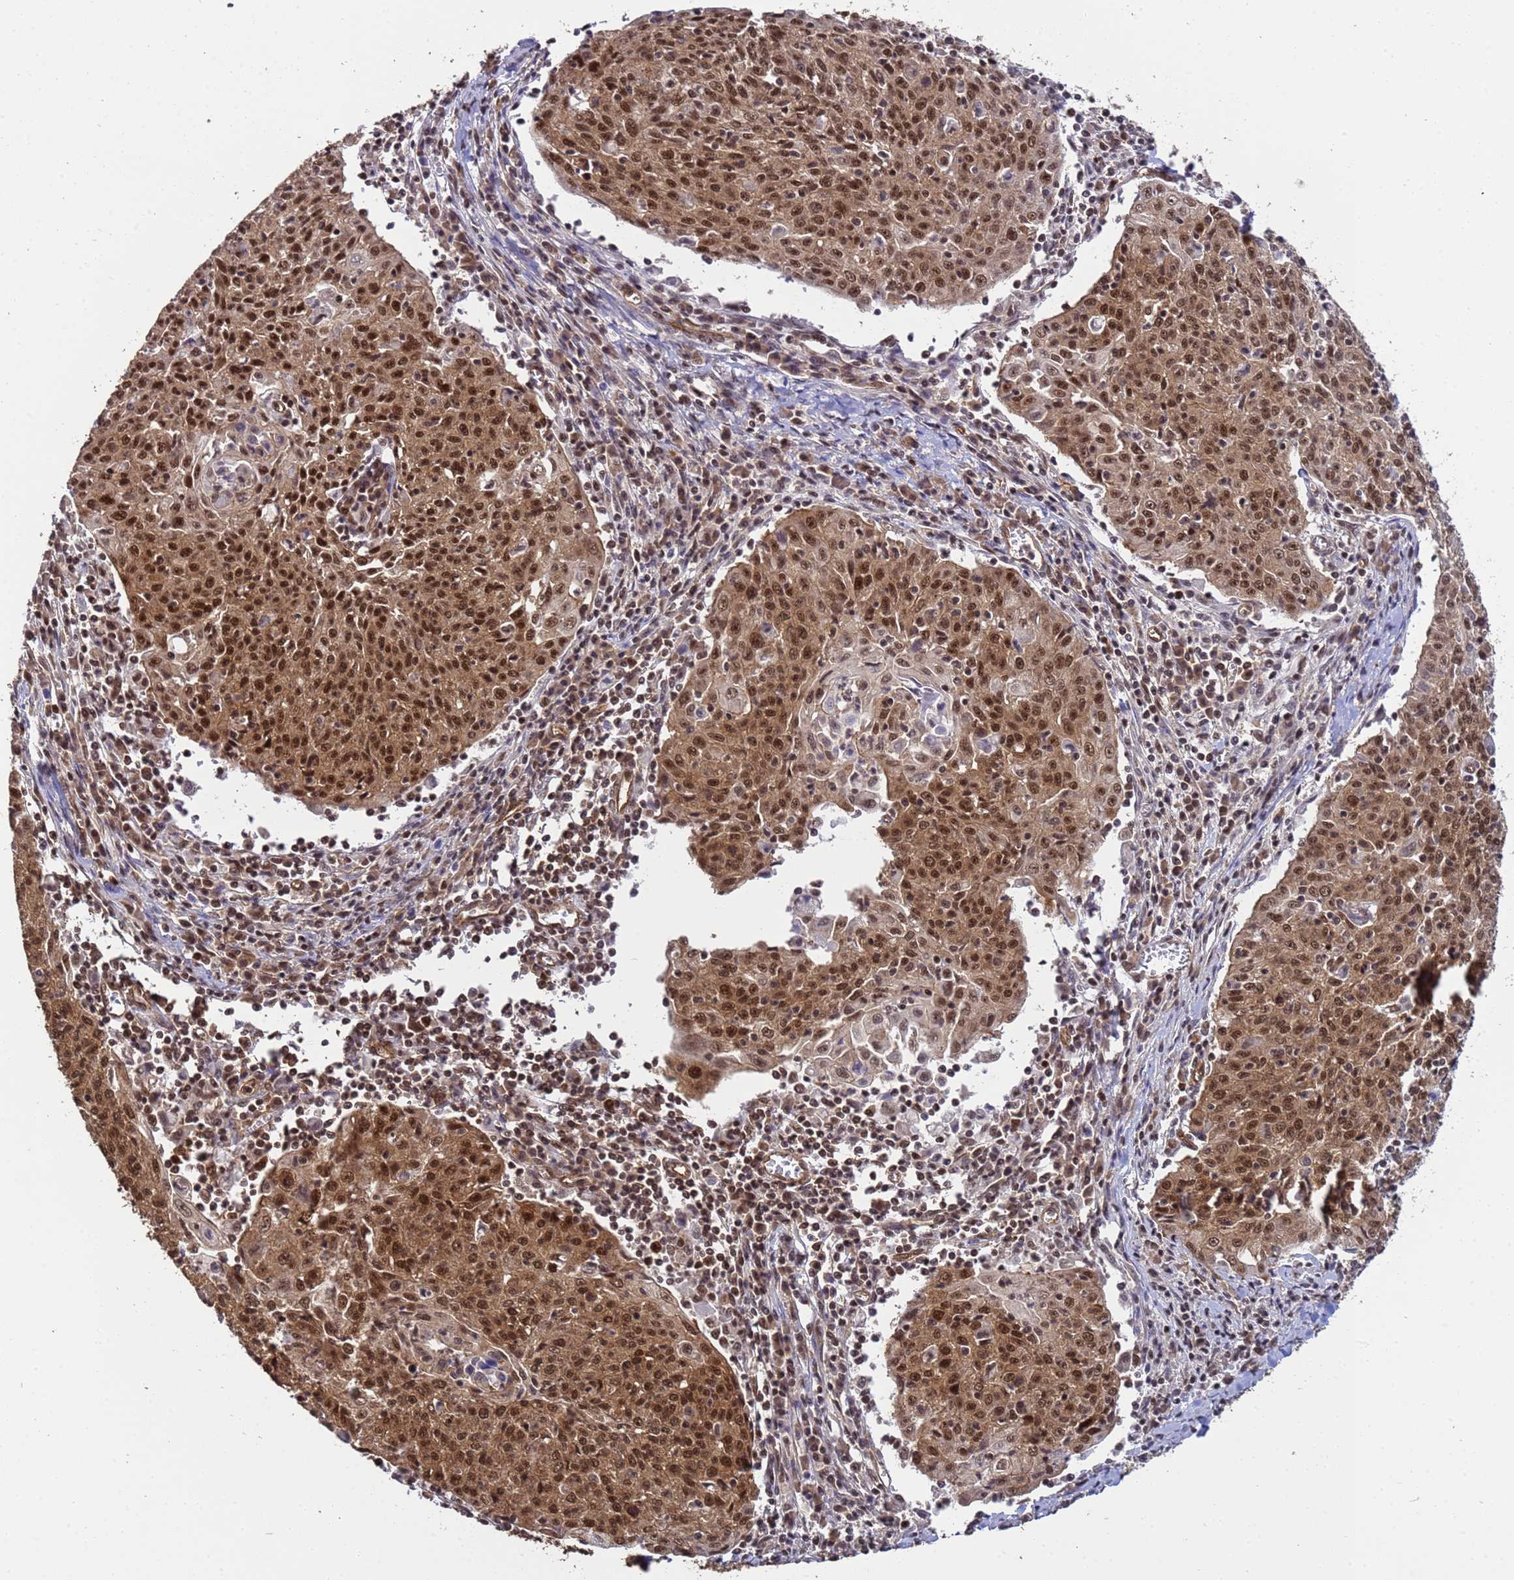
{"staining": {"intensity": "strong", "quantity": ">75%", "location": "cytoplasmic/membranous,nuclear"}, "tissue": "cervical cancer", "cell_type": "Tumor cells", "image_type": "cancer", "snomed": [{"axis": "morphology", "description": "Squamous cell carcinoma, NOS"}, {"axis": "topography", "description": "Cervix"}], "caption": "IHC image of neoplastic tissue: human cervical cancer (squamous cell carcinoma) stained using immunohistochemistry (IHC) demonstrates high levels of strong protein expression localized specifically in the cytoplasmic/membranous and nuclear of tumor cells, appearing as a cytoplasmic/membranous and nuclear brown color.", "gene": "SYF2", "patient": {"sex": "female", "age": 48}}